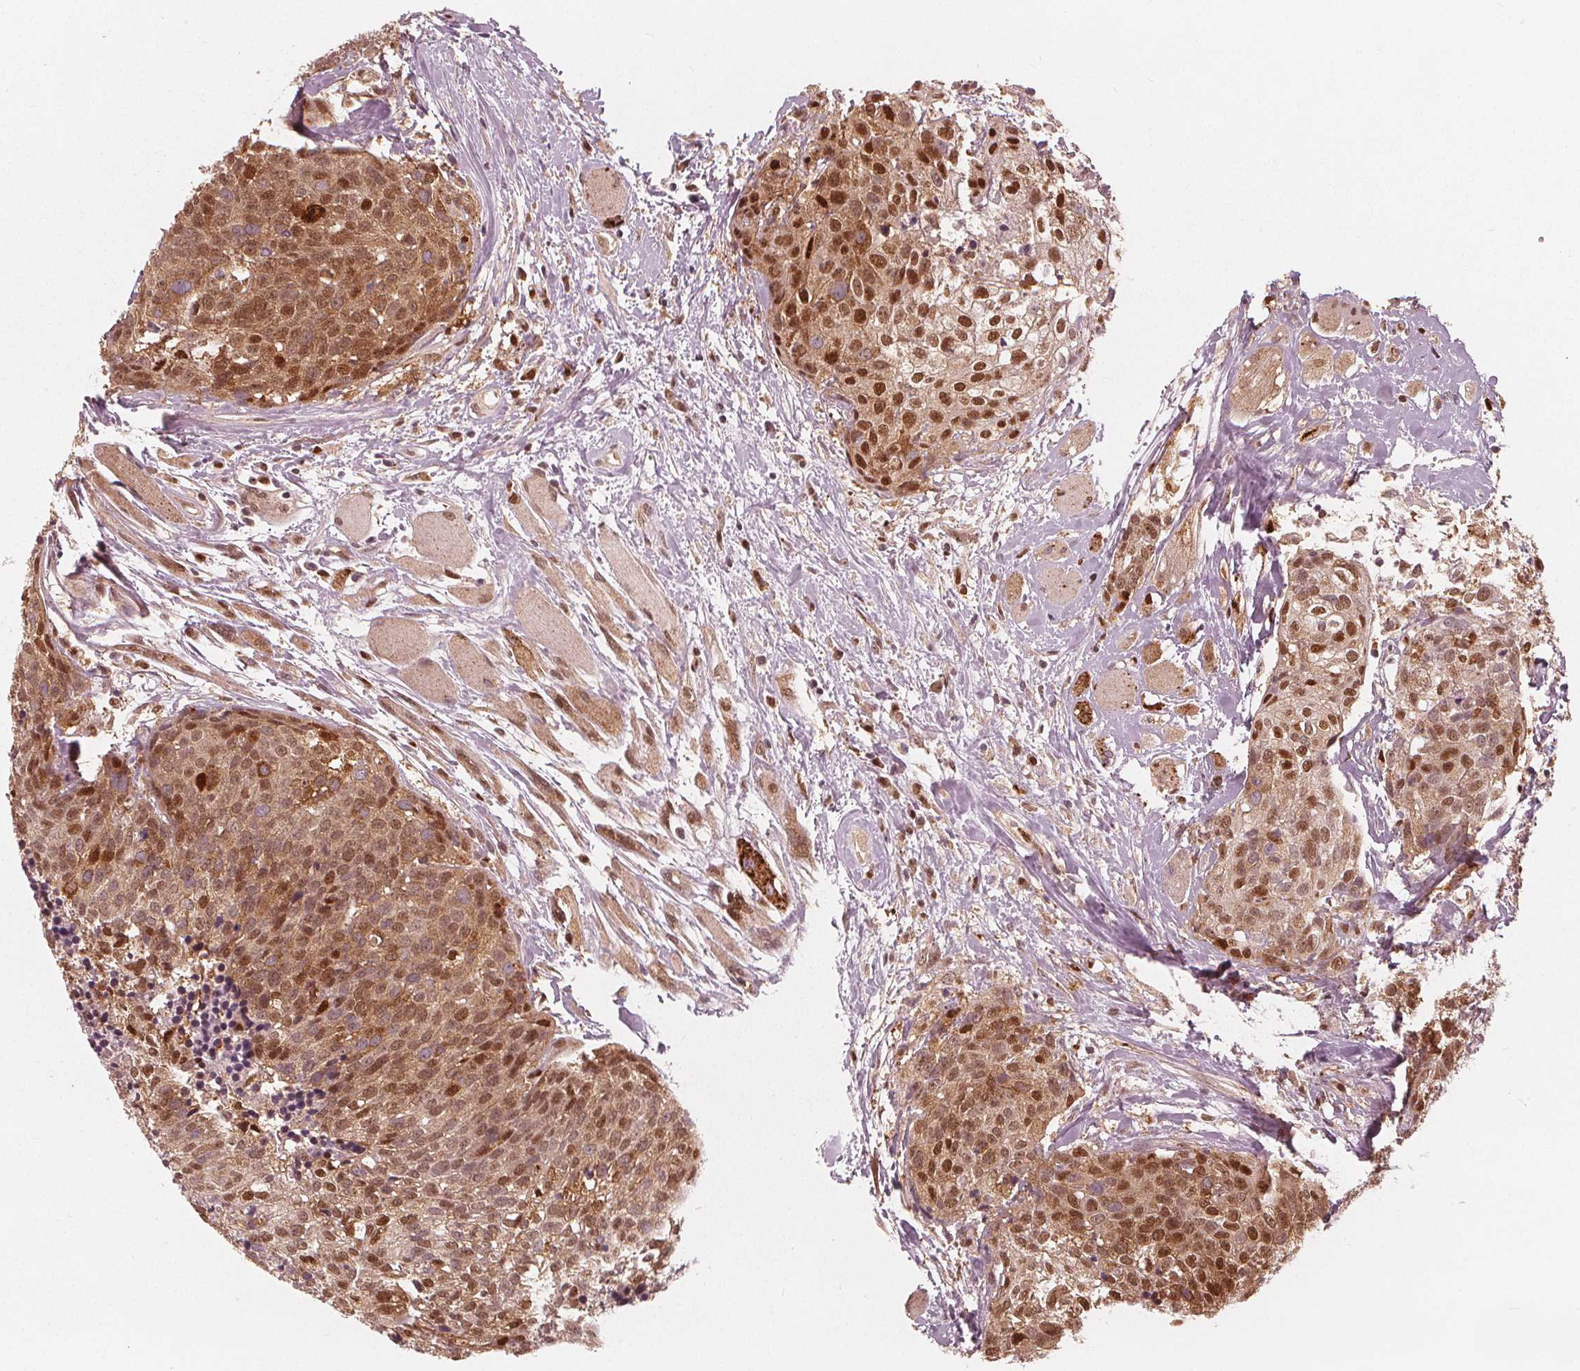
{"staining": {"intensity": "moderate", "quantity": ">75%", "location": "cytoplasmic/membranous,nuclear"}, "tissue": "head and neck cancer", "cell_type": "Tumor cells", "image_type": "cancer", "snomed": [{"axis": "morphology", "description": "Squamous cell carcinoma, NOS"}, {"axis": "topography", "description": "Oral tissue"}, {"axis": "topography", "description": "Head-Neck"}], "caption": "About >75% of tumor cells in head and neck cancer (squamous cell carcinoma) show moderate cytoplasmic/membranous and nuclear protein expression as visualized by brown immunohistochemical staining.", "gene": "SQSTM1", "patient": {"sex": "male", "age": 64}}